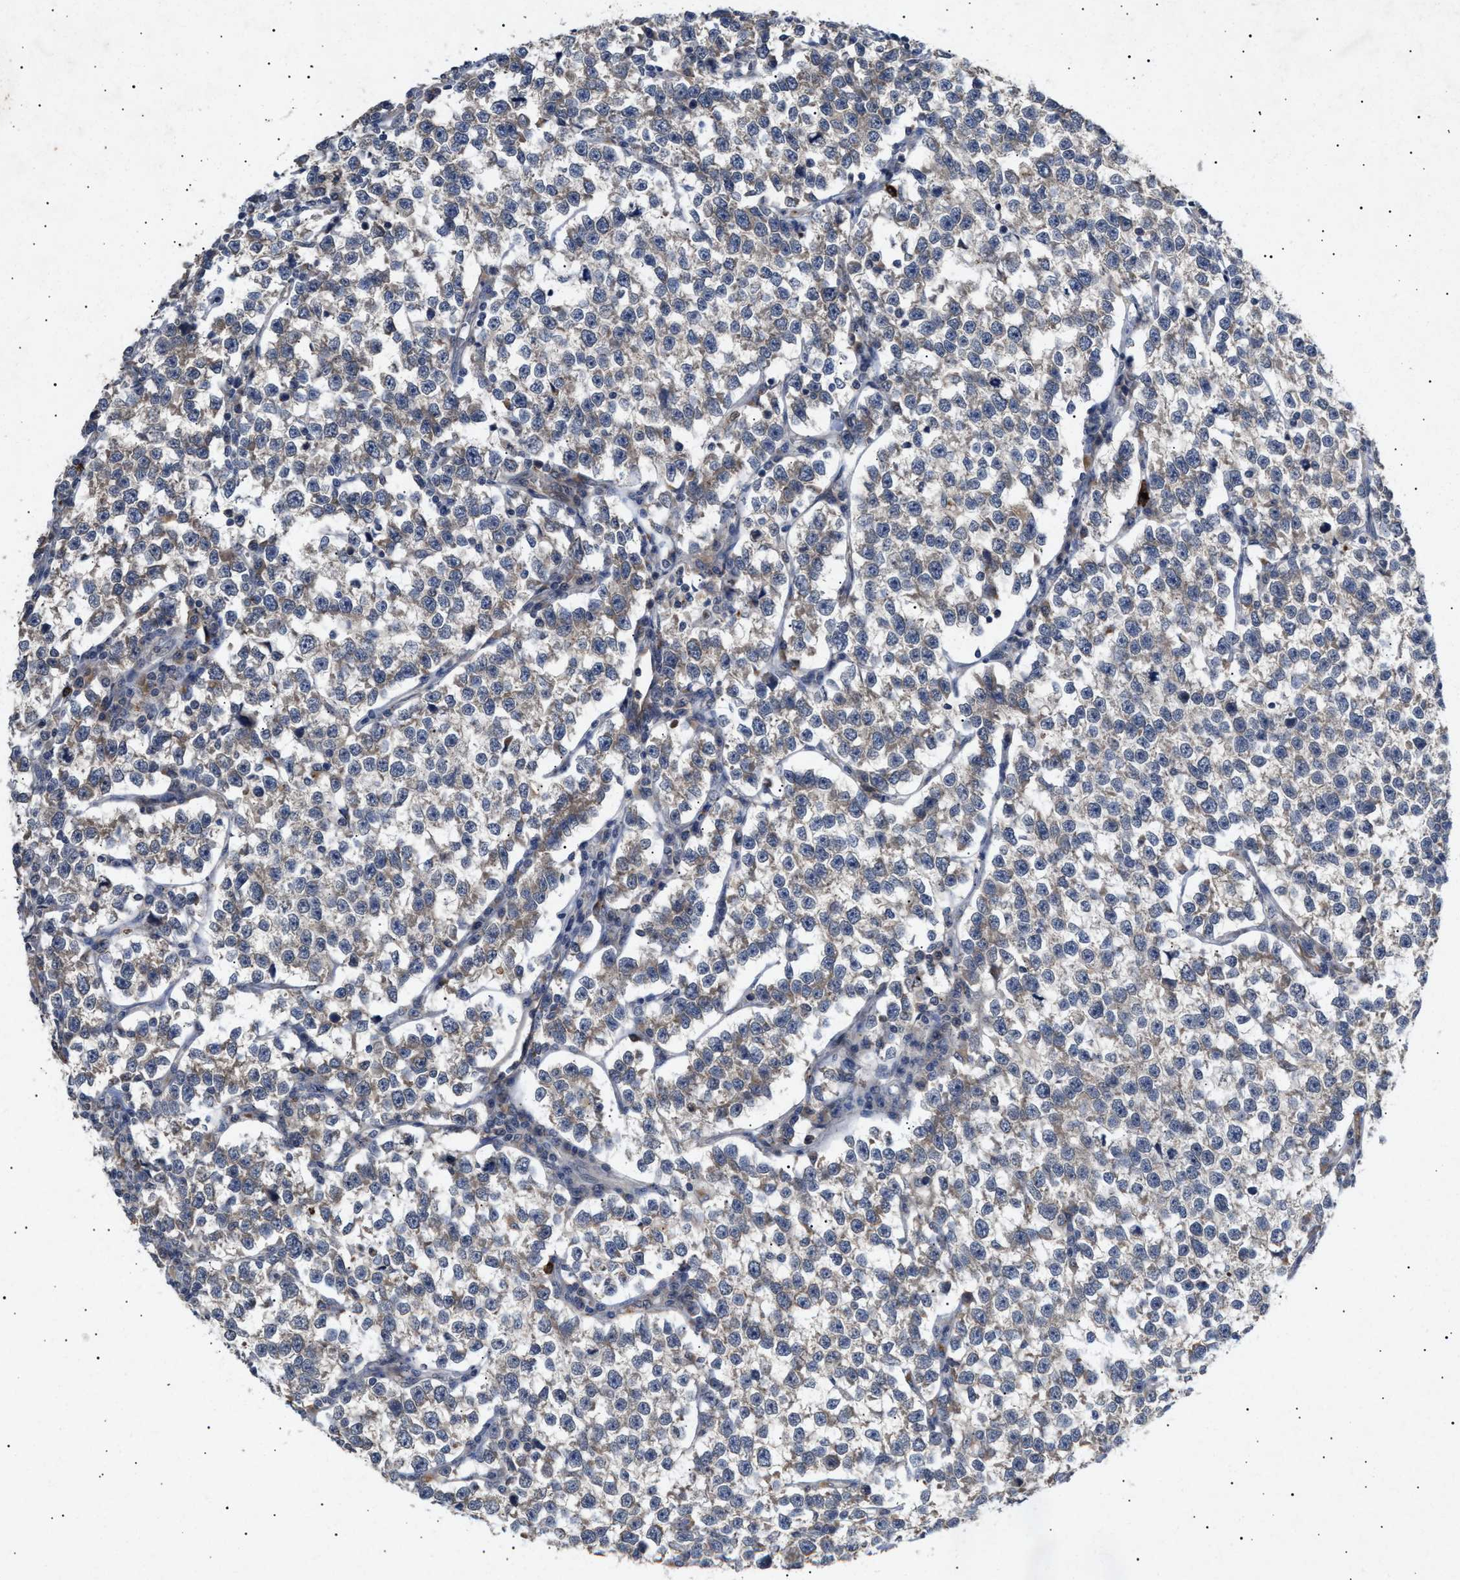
{"staining": {"intensity": "weak", "quantity": "<25%", "location": "cytoplasmic/membranous"}, "tissue": "testis cancer", "cell_type": "Tumor cells", "image_type": "cancer", "snomed": [{"axis": "morphology", "description": "Normal tissue, NOS"}, {"axis": "morphology", "description": "Seminoma, NOS"}, {"axis": "topography", "description": "Testis"}], "caption": "Immunohistochemistry (IHC) image of neoplastic tissue: human testis cancer stained with DAB displays no significant protein staining in tumor cells.", "gene": "SIRT5", "patient": {"sex": "male", "age": 43}}